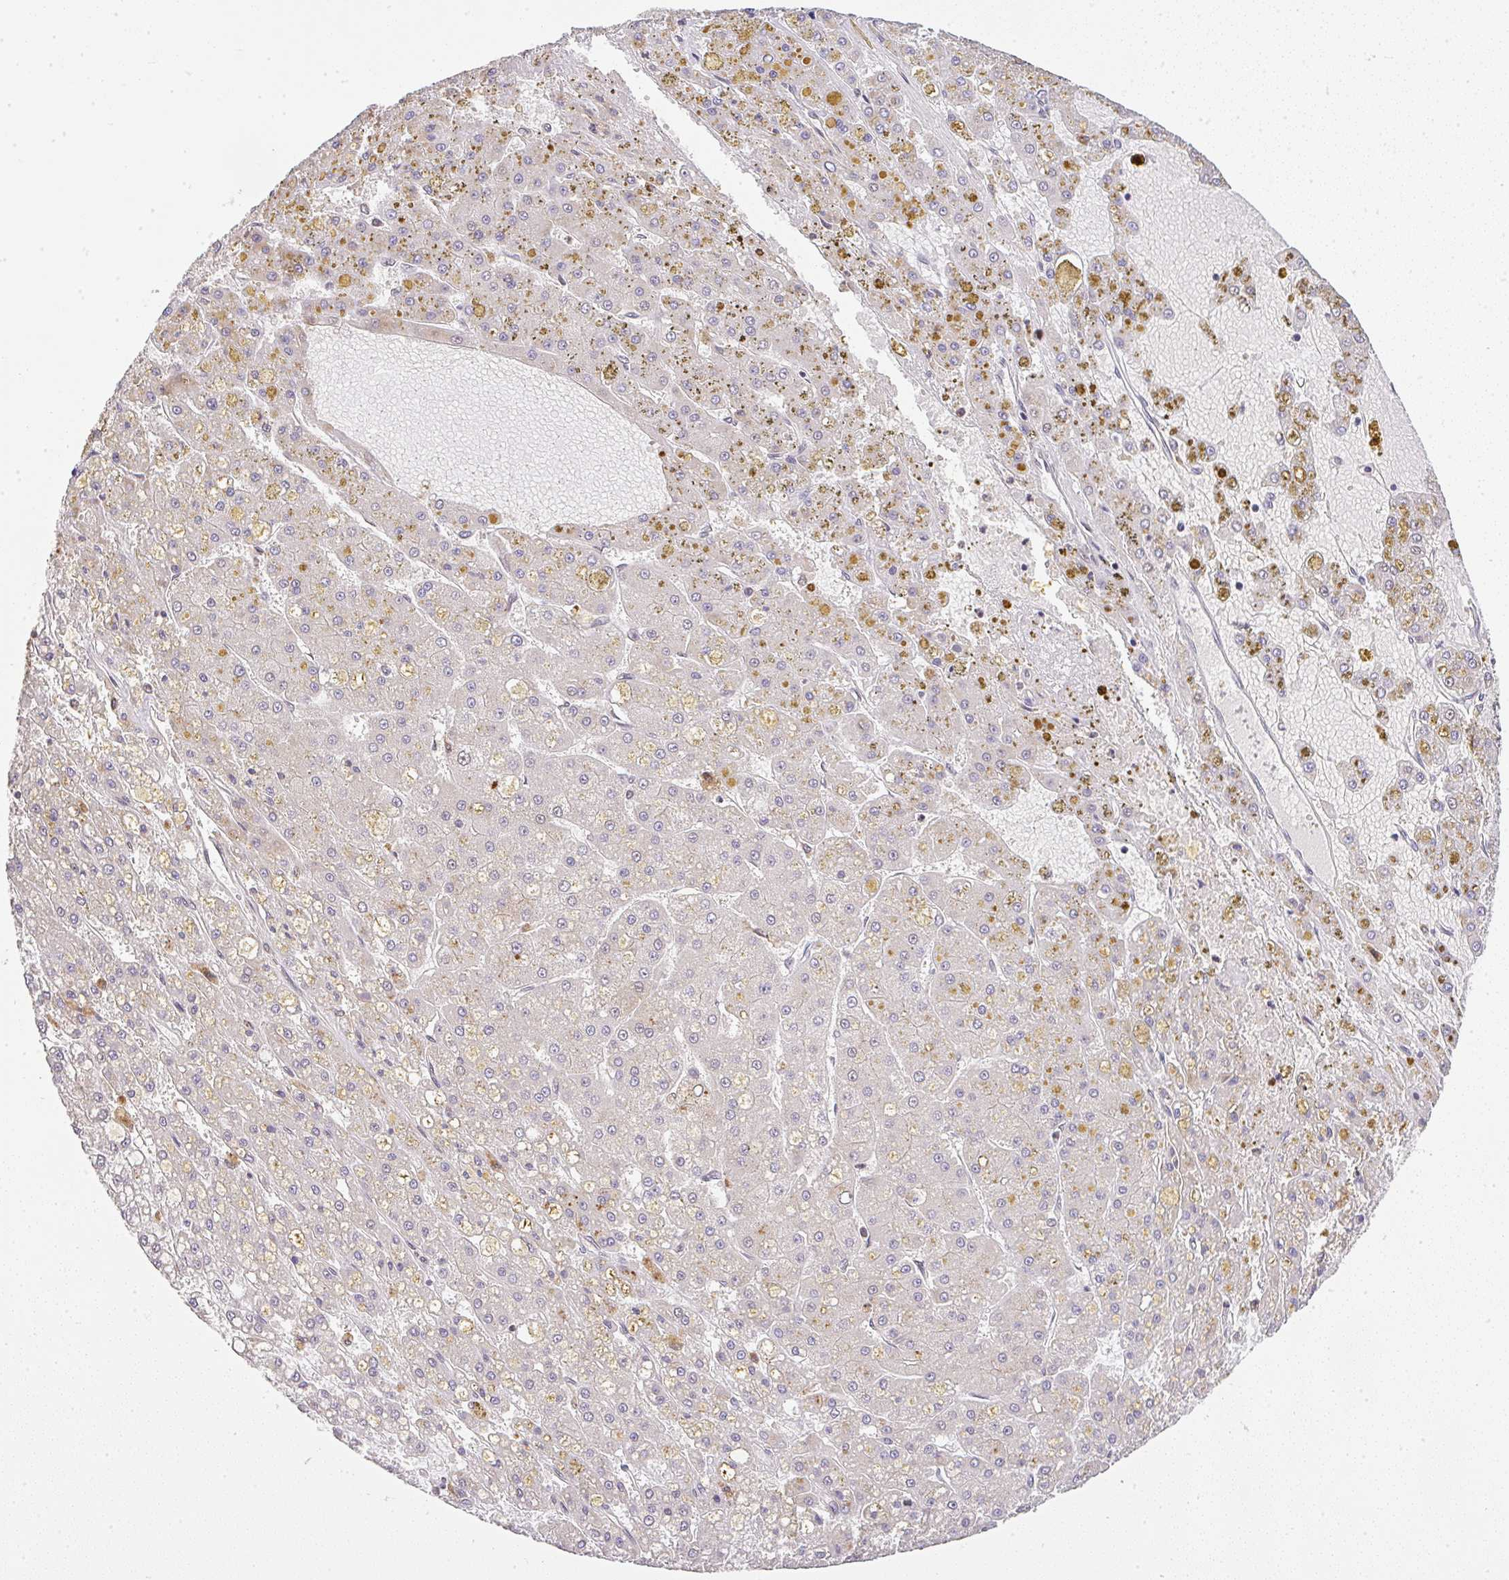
{"staining": {"intensity": "negative", "quantity": "none", "location": "none"}, "tissue": "liver cancer", "cell_type": "Tumor cells", "image_type": "cancer", "snomed": [{"axis": "morphology", "description": "Carcinoma, Hepatocellular, NOS"}, {"axis": "topography", "description": "Liver"}], "caption": "The photomicrograph reveals no significant expression in tumor cells of liver hepatocellular carcinoma.", "gene": "FAM153A", "patient": {"sex": "male", "age": 67}}